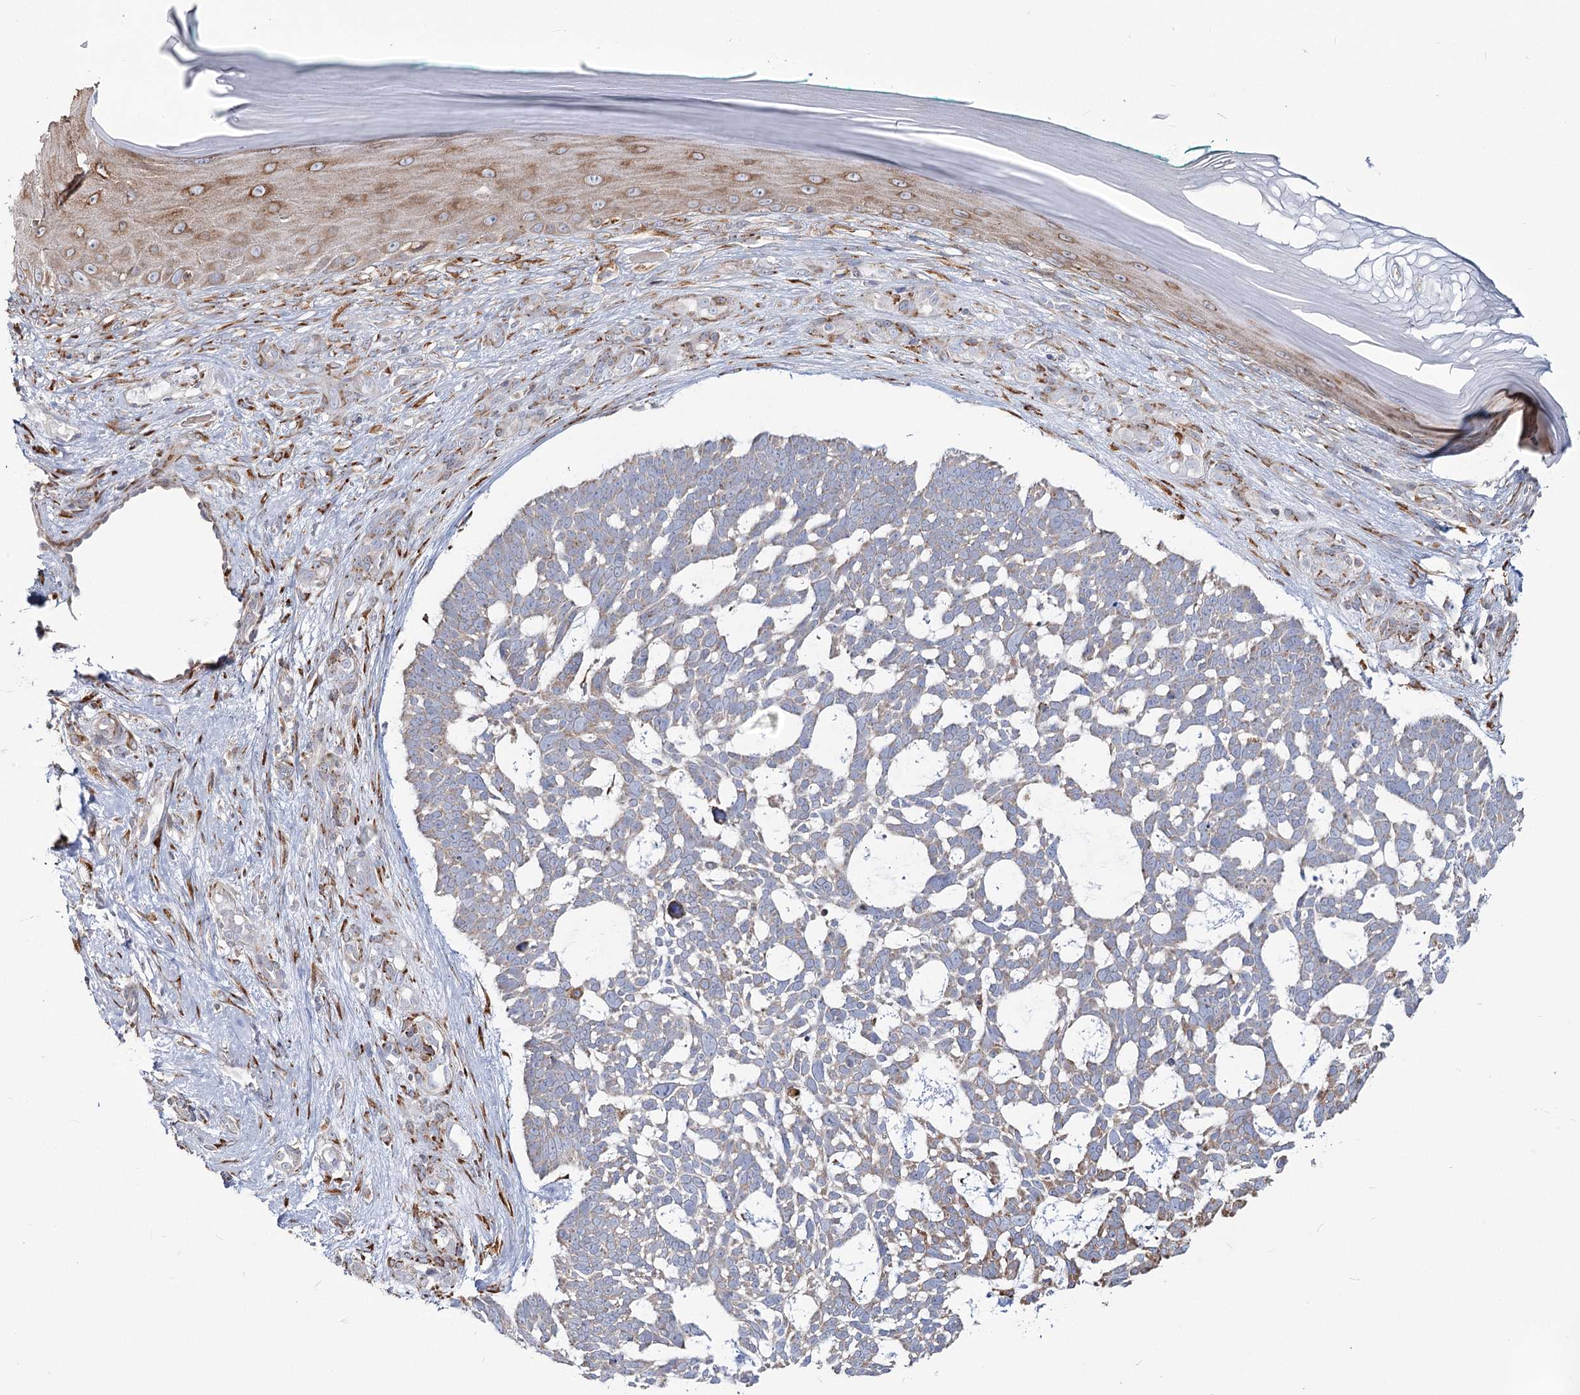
{"staining": {"intensity": "weak", "quantity": "<25%", "location": "cytoplasmic/membranous"}, "tissue": "skin cancer", "cell_type": "Tumor cells", "image_type": "cancer", "snomed": [{"axis": "morphology", "description": "Basal cell carcinoma"}, {"axis": "topography", "description": "Skin"}], "caption": "IHC of basal cell carcinoma (skin) reveals no positivity in tumor cells. (Immunohistochemistry (ihc), brightfield microscopy, high magnification).", "gene": "ZCCHC9", "patient": {"sex": "male", "age": 88}}